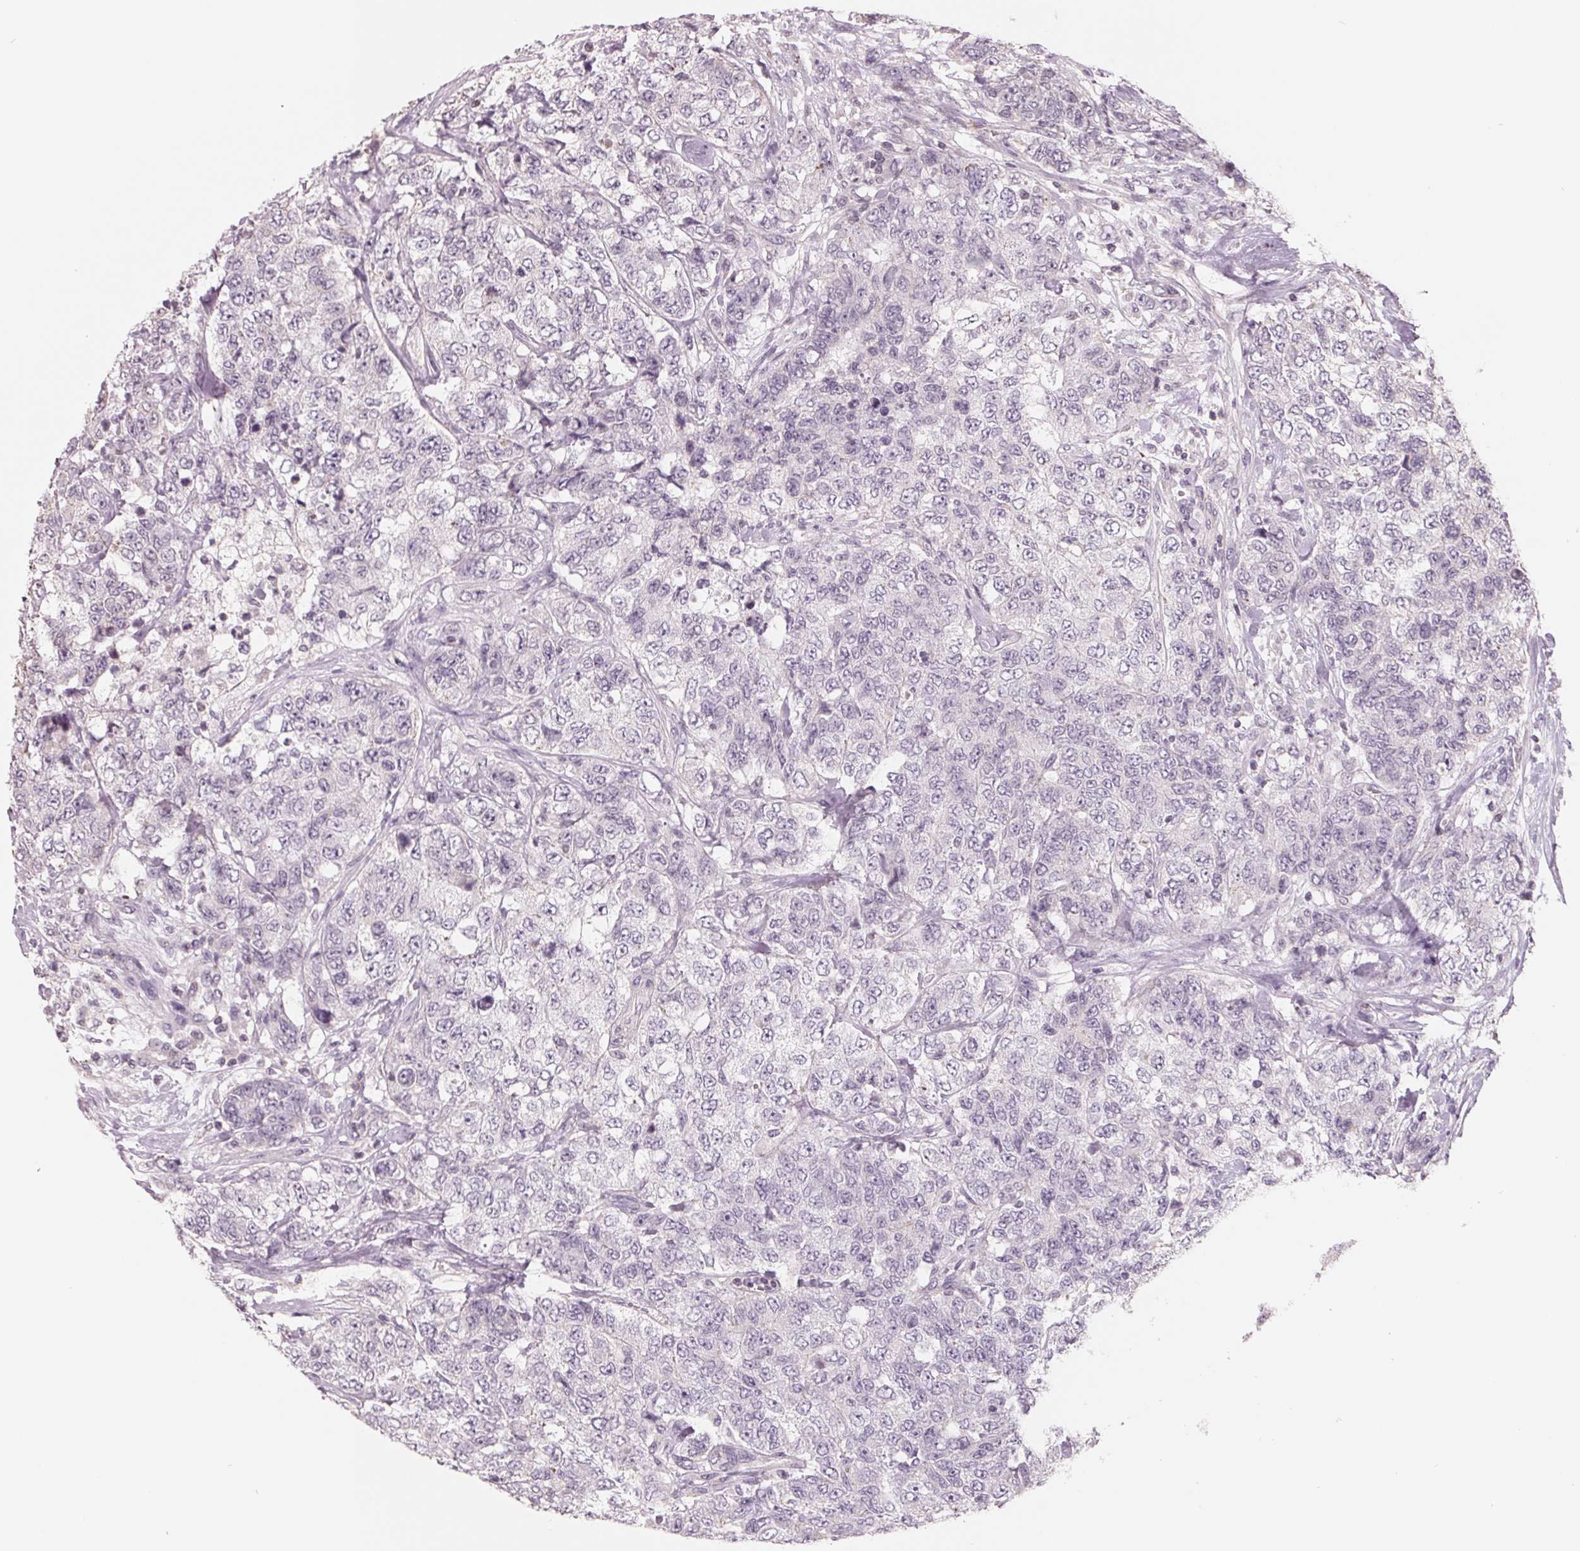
{"staining": {"intensity": "negative", "quantity": "none", "location": "none"}, "tissue": "urothelial cancer", "cell_type": "Tumor cells", "image_type": "cancer", "snomed": [{"axis": "morphology", "description": "Urothelial carcinoma, High grade"}, {"axis": "topography", "description": "Urinary bladder"}], "caption": "IHC of human urothelial cancer exhibits no staining in tumor cells.", "gene": "FTCD", "patient": {"sex": "female", "age": 78}}